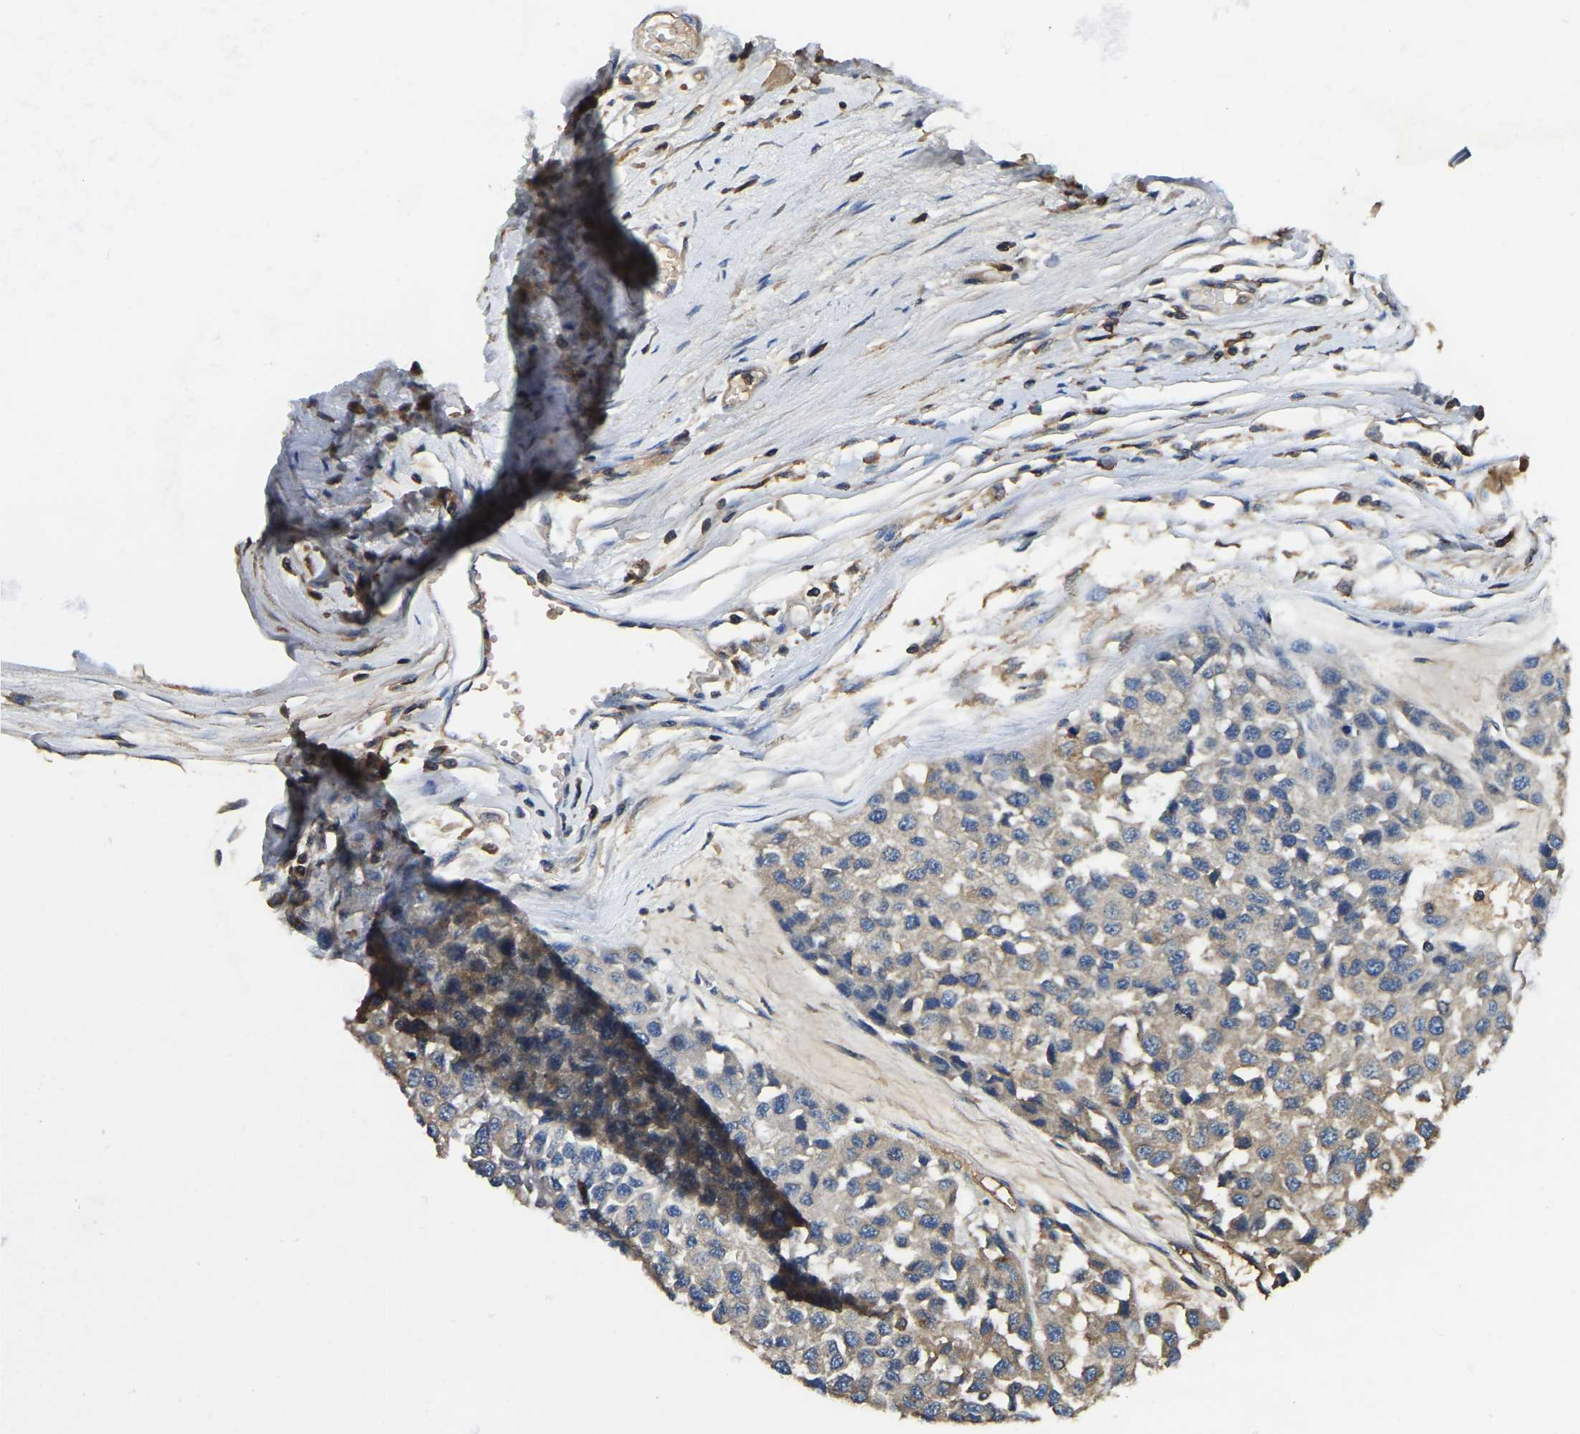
{"staining": {"intensity": "weak", "quantity": ">75%", "location": "cytoplasmic/membranous"}, "tissue": "melanoma", "cell_type": "Tumor cells", "image_type": "cancer", "snomed": [{"axis": "morphology", "description": "Malignant melanoma, NOS"}, {"axis": "topography", "description": "Skin"}], "caption": "Brown immunohistochemical staining in human malignant melanoma shows weak cytoplasmic/membranous expression in approximately >75% of tumor cells.", "gene": "SMPD2", "patient": {"sex": "male", "age": 62}}